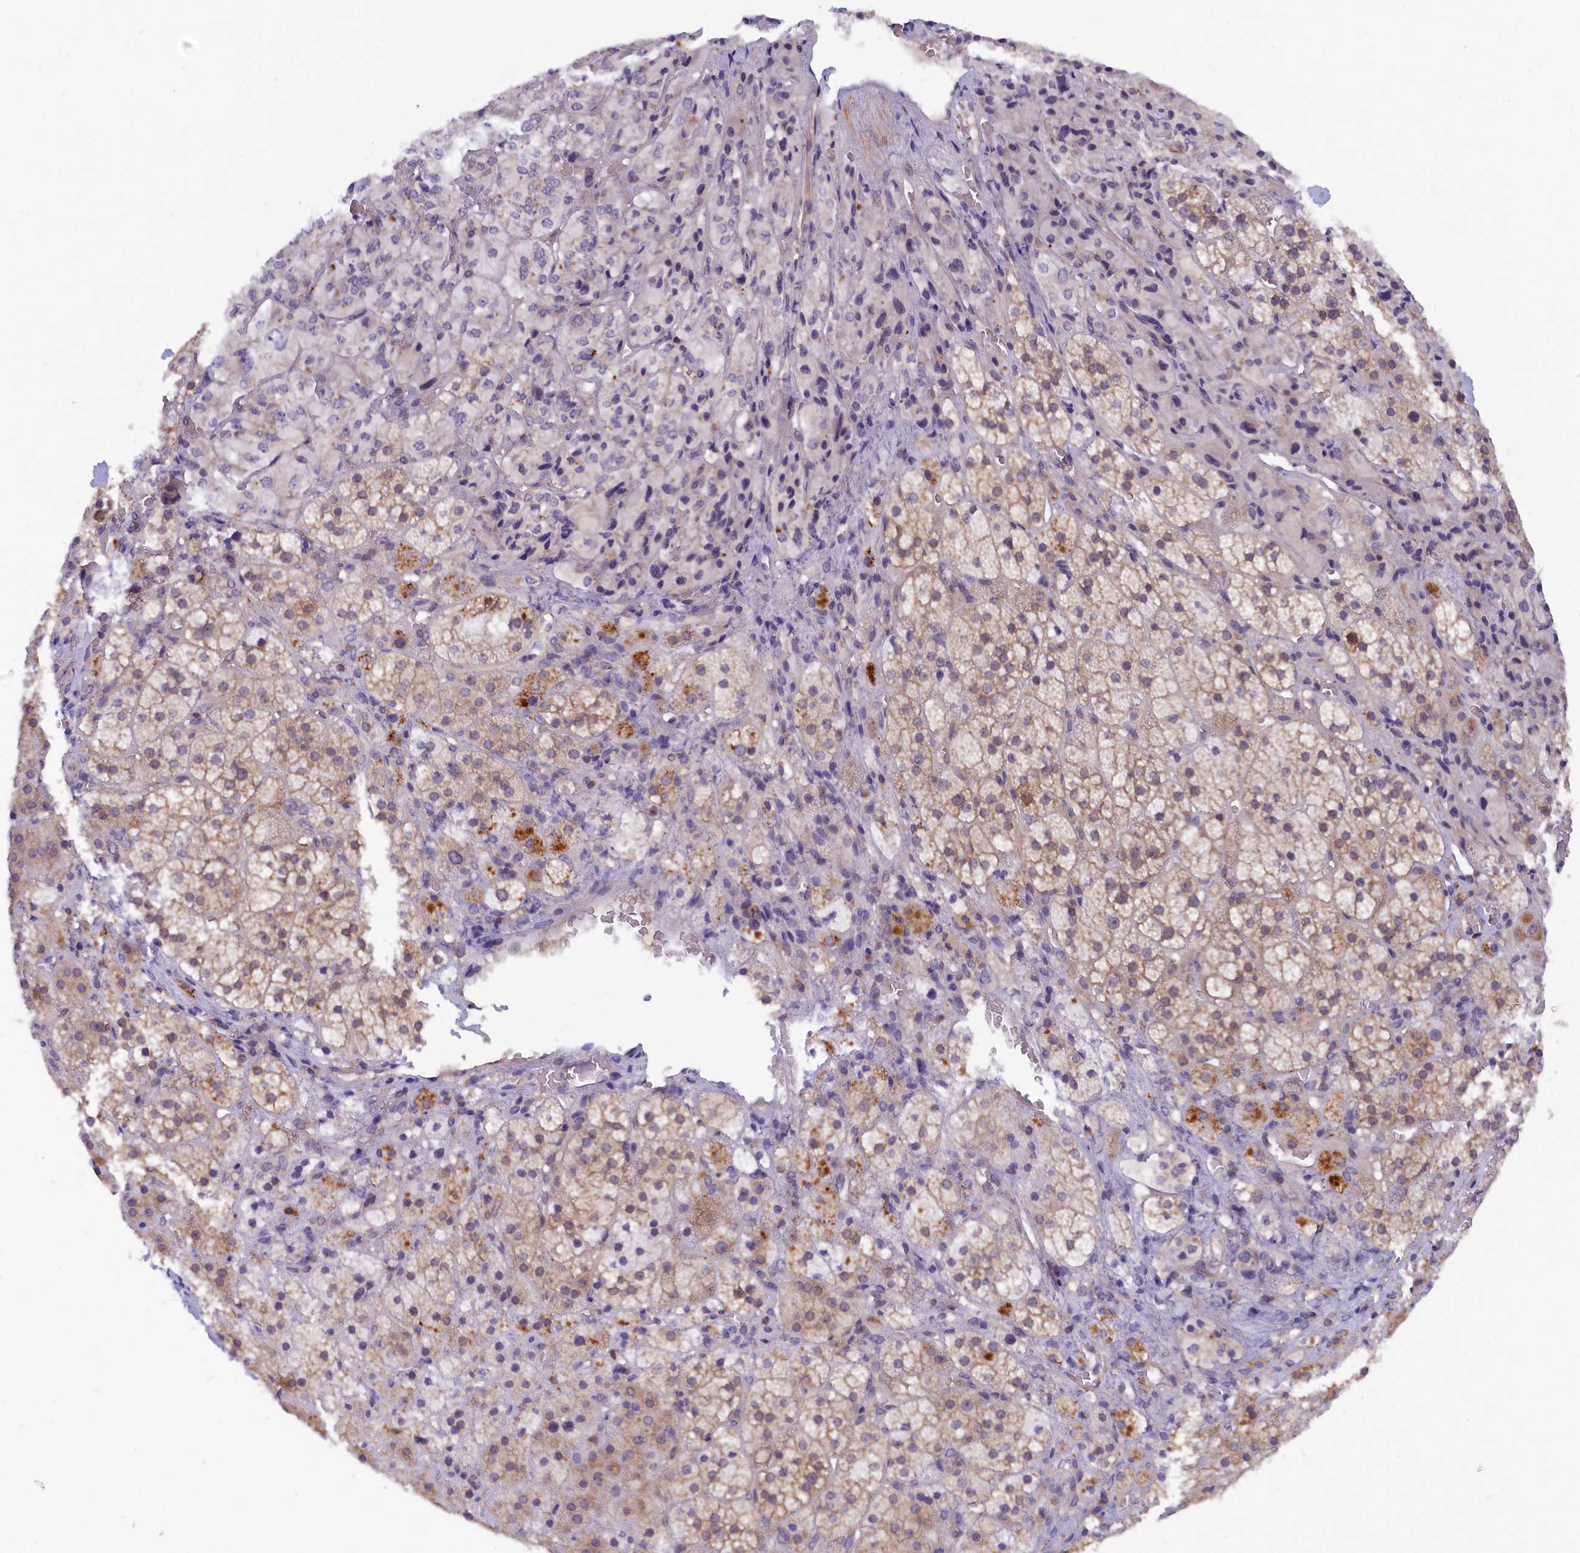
{"staining": {"intensity": "weak", "quantity": "25%-75%", "location": "cytoplasmic/membranous,nuclear"}, "tissue": "adrenal gland", "cell_type": "Glandular cells", "image_type": "normal", "snomed": [{"axis": "morphology", "description": "Normal tissue, NOS"}, {"axis": "topography", "description": "Adrenal gland"}], "caption": "DAB immunohistochemical staining of benign human adrenal gland shows weak cytoplasmic/membranous,nuclear protein expression in approximately 25%-75% of glandular cells. (DAB = brown stain, brightfield microscopy at high magnification).", "gene": "JPT2", "patient": {"sex": "female", "age": 44}}